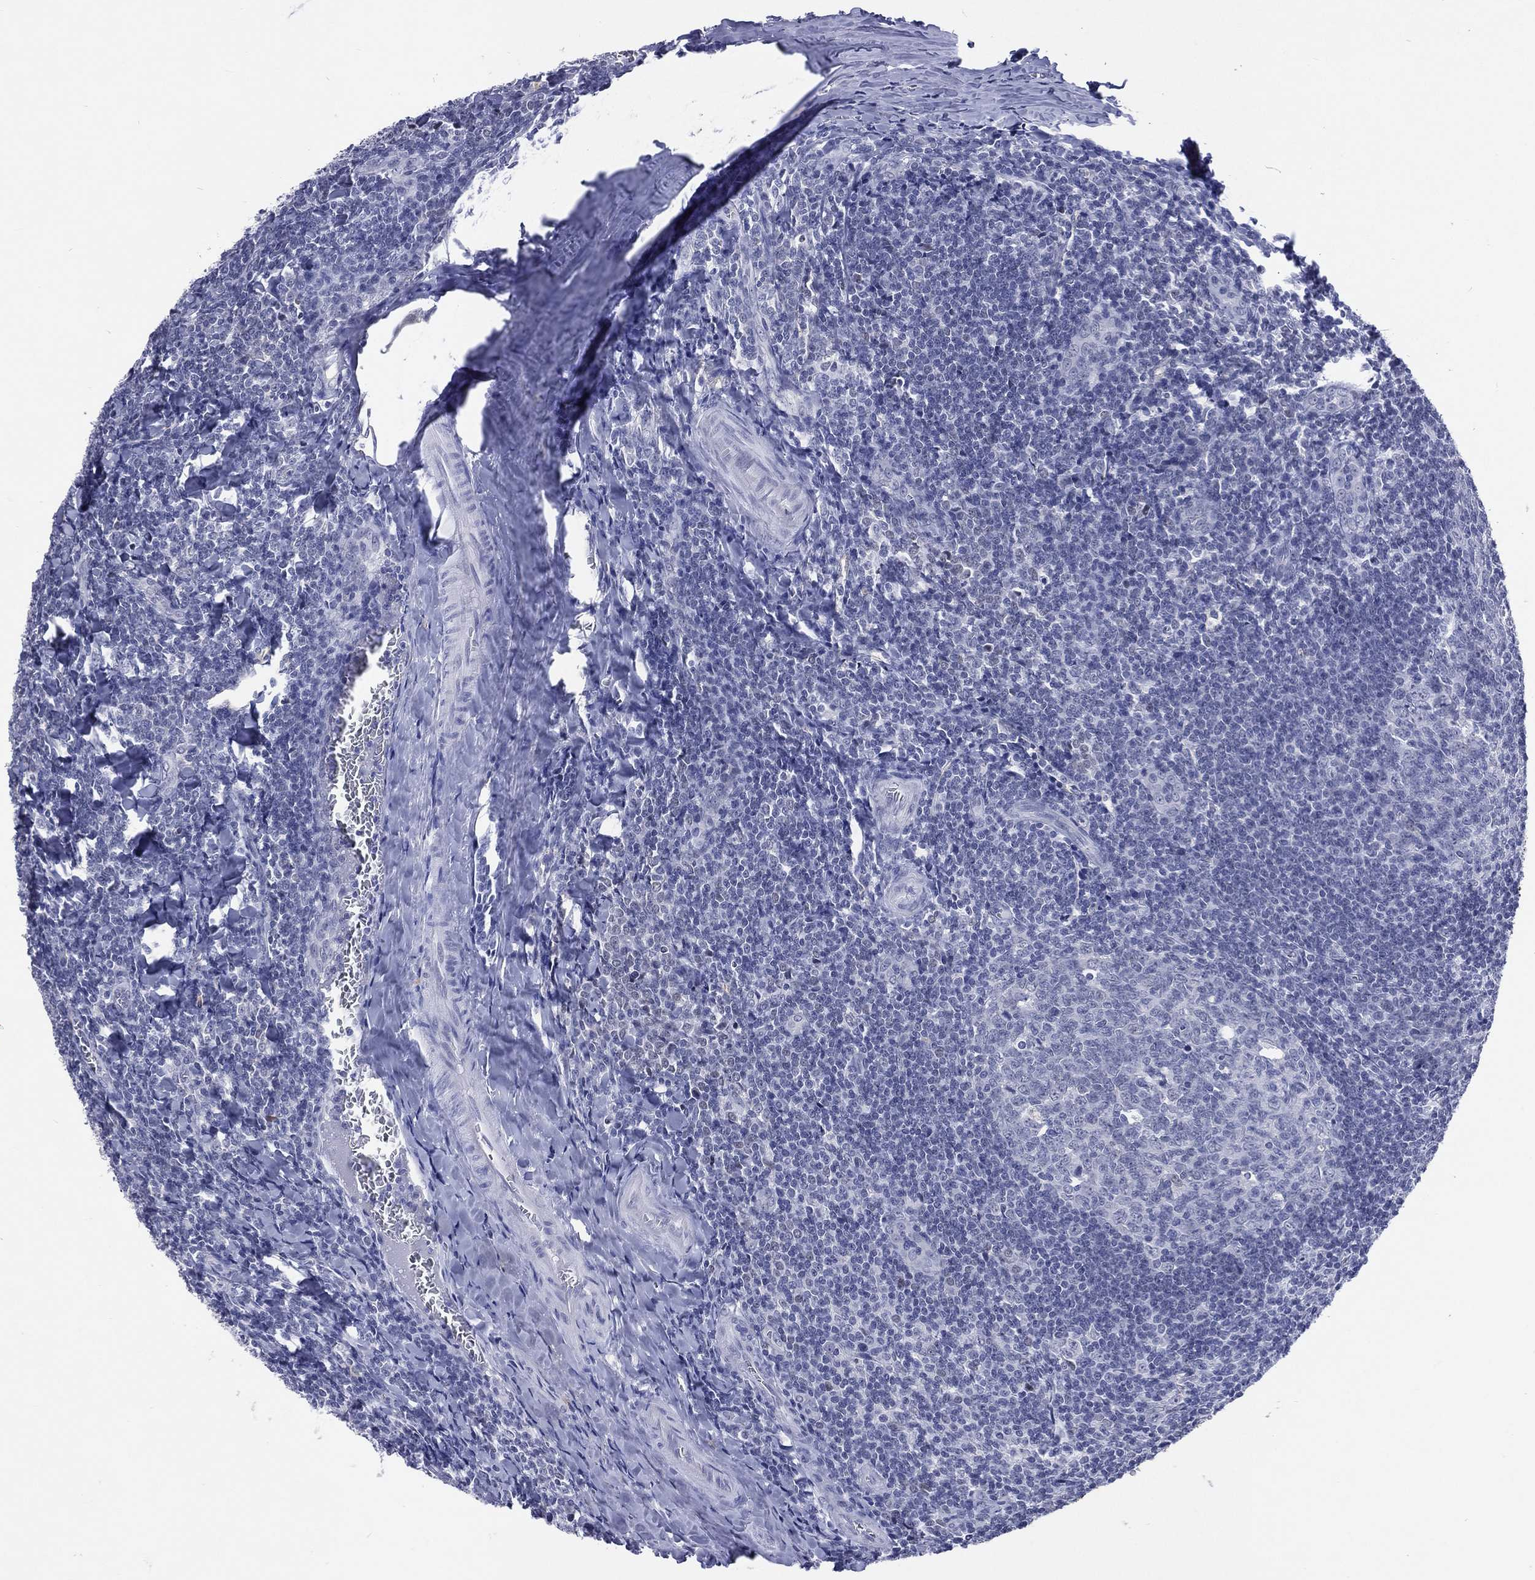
{"staining": {"intensity": "negative", "quantity": "none", "location": "none"}, "tissue": "tonsil", "cell_type": "Germinal center cells", "image_type": "normal", "snomed": [{"axis": "morphology", "description": "Normal tissue, NOS"}, {"axis": "topography", "description": "Tonsil"}], "caption": "Immunohistochemical staining of normal human tonsil reveals no significant expression in germinal center cells. Nuclei are stained in blue.", "gene": "SSX1", "patient": {"sex": "male", "age": 20}}